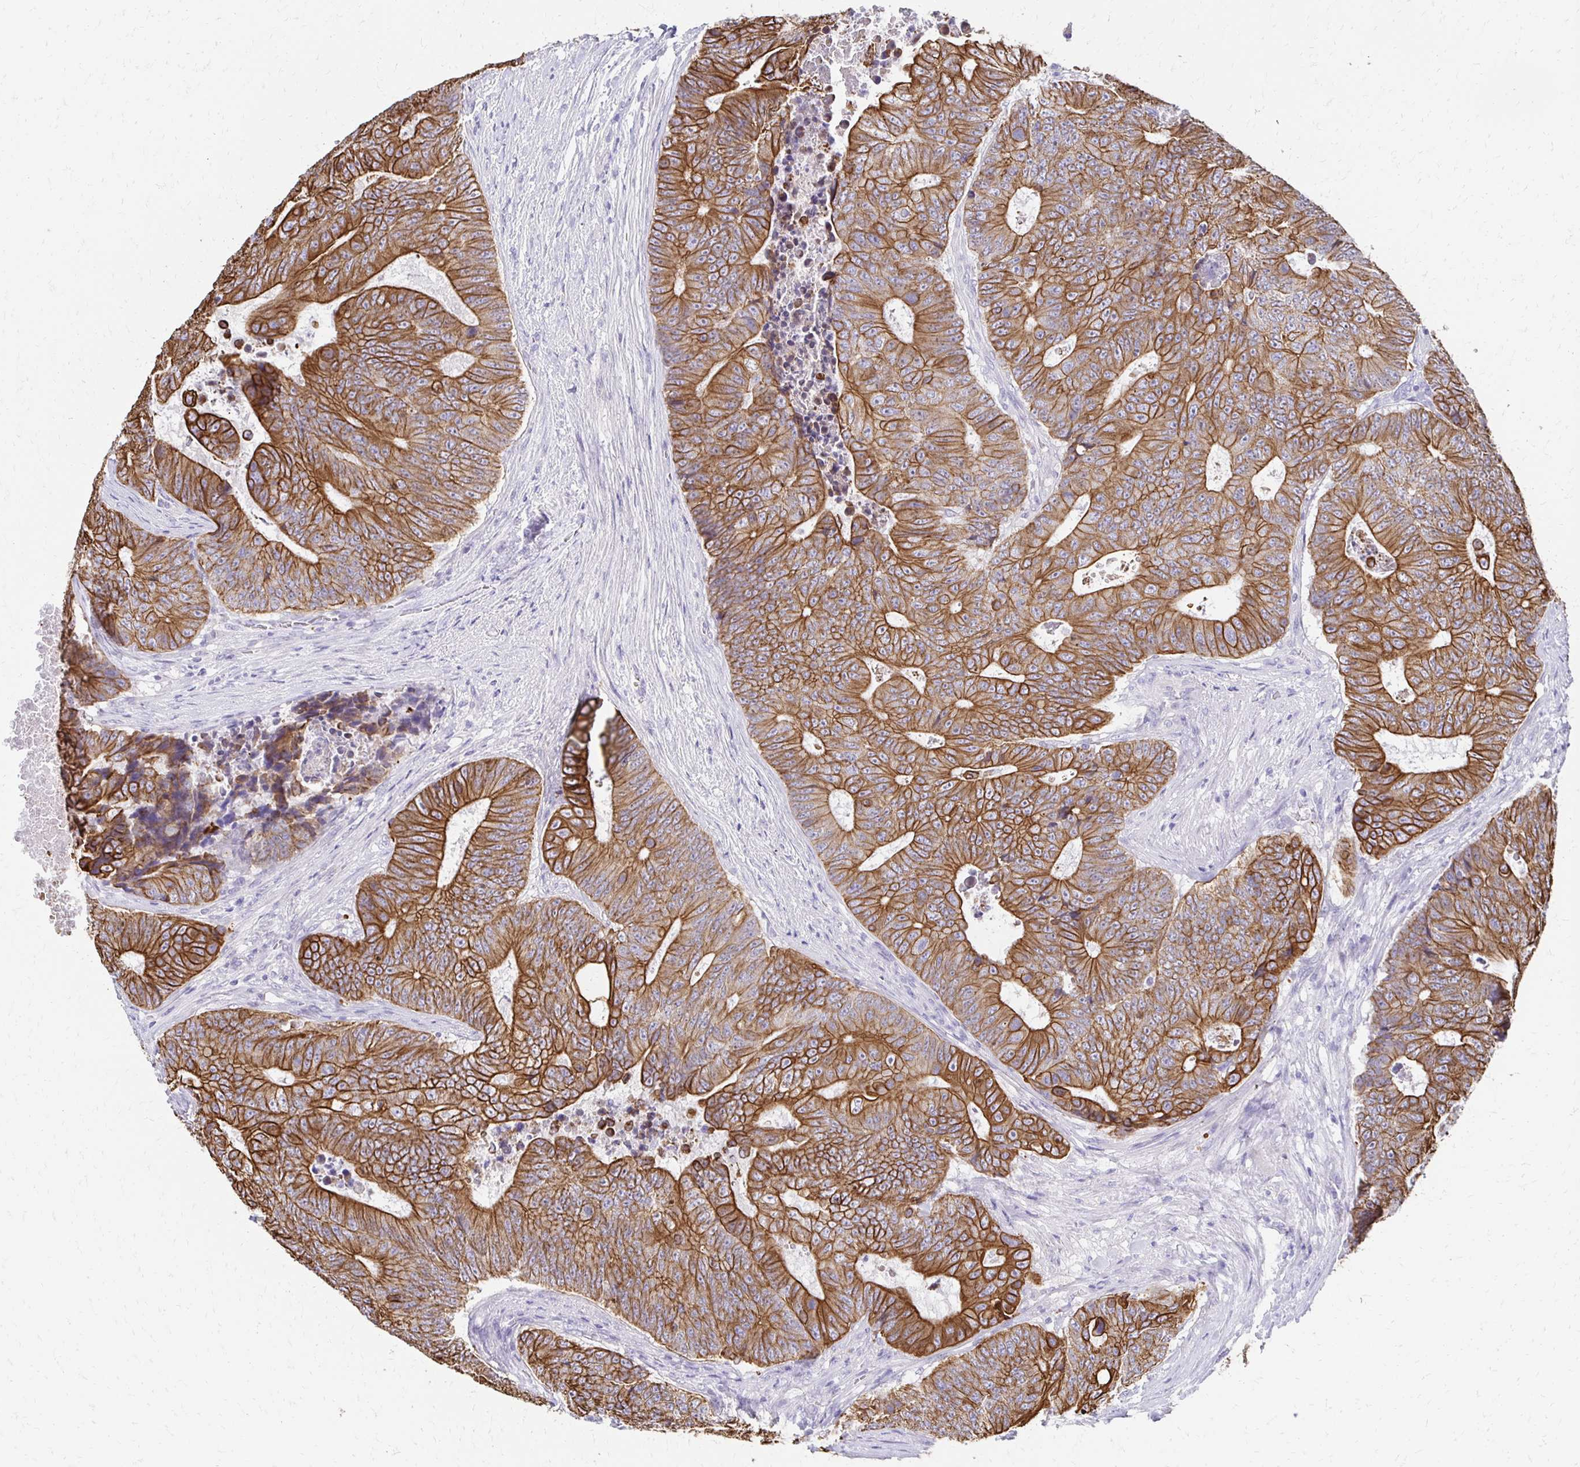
{"staining": {"intensity": "strong", "quantity": ">75%", "location": "cytoplasmic/membranous"}, "tissue": "colorectal cancer", "cell_type": "Tumor cells", "image_type": "cancer", "snomed": [{"axis": "morphology", "description": "Adenocarcinoma, NOS"}, {"axis": "topography", "description": "Colon"}], "caption": "Immunohistochemistry (IHC) staining of adenocarcinoma (colorectal), which displays high levels of strong cytoplasmic/membranous staining in approximately >75% of tumor cells indicating strong cytoplasmic/membranous protein staining. The staining was performed using DAB (3,3'-diaminobenzidine) (brown) for protein detection and nuclei were counterstained in hematoxylin (blue).", "gene": "C1QTNF2", "patient": {"sex": "female", "age": 48}}